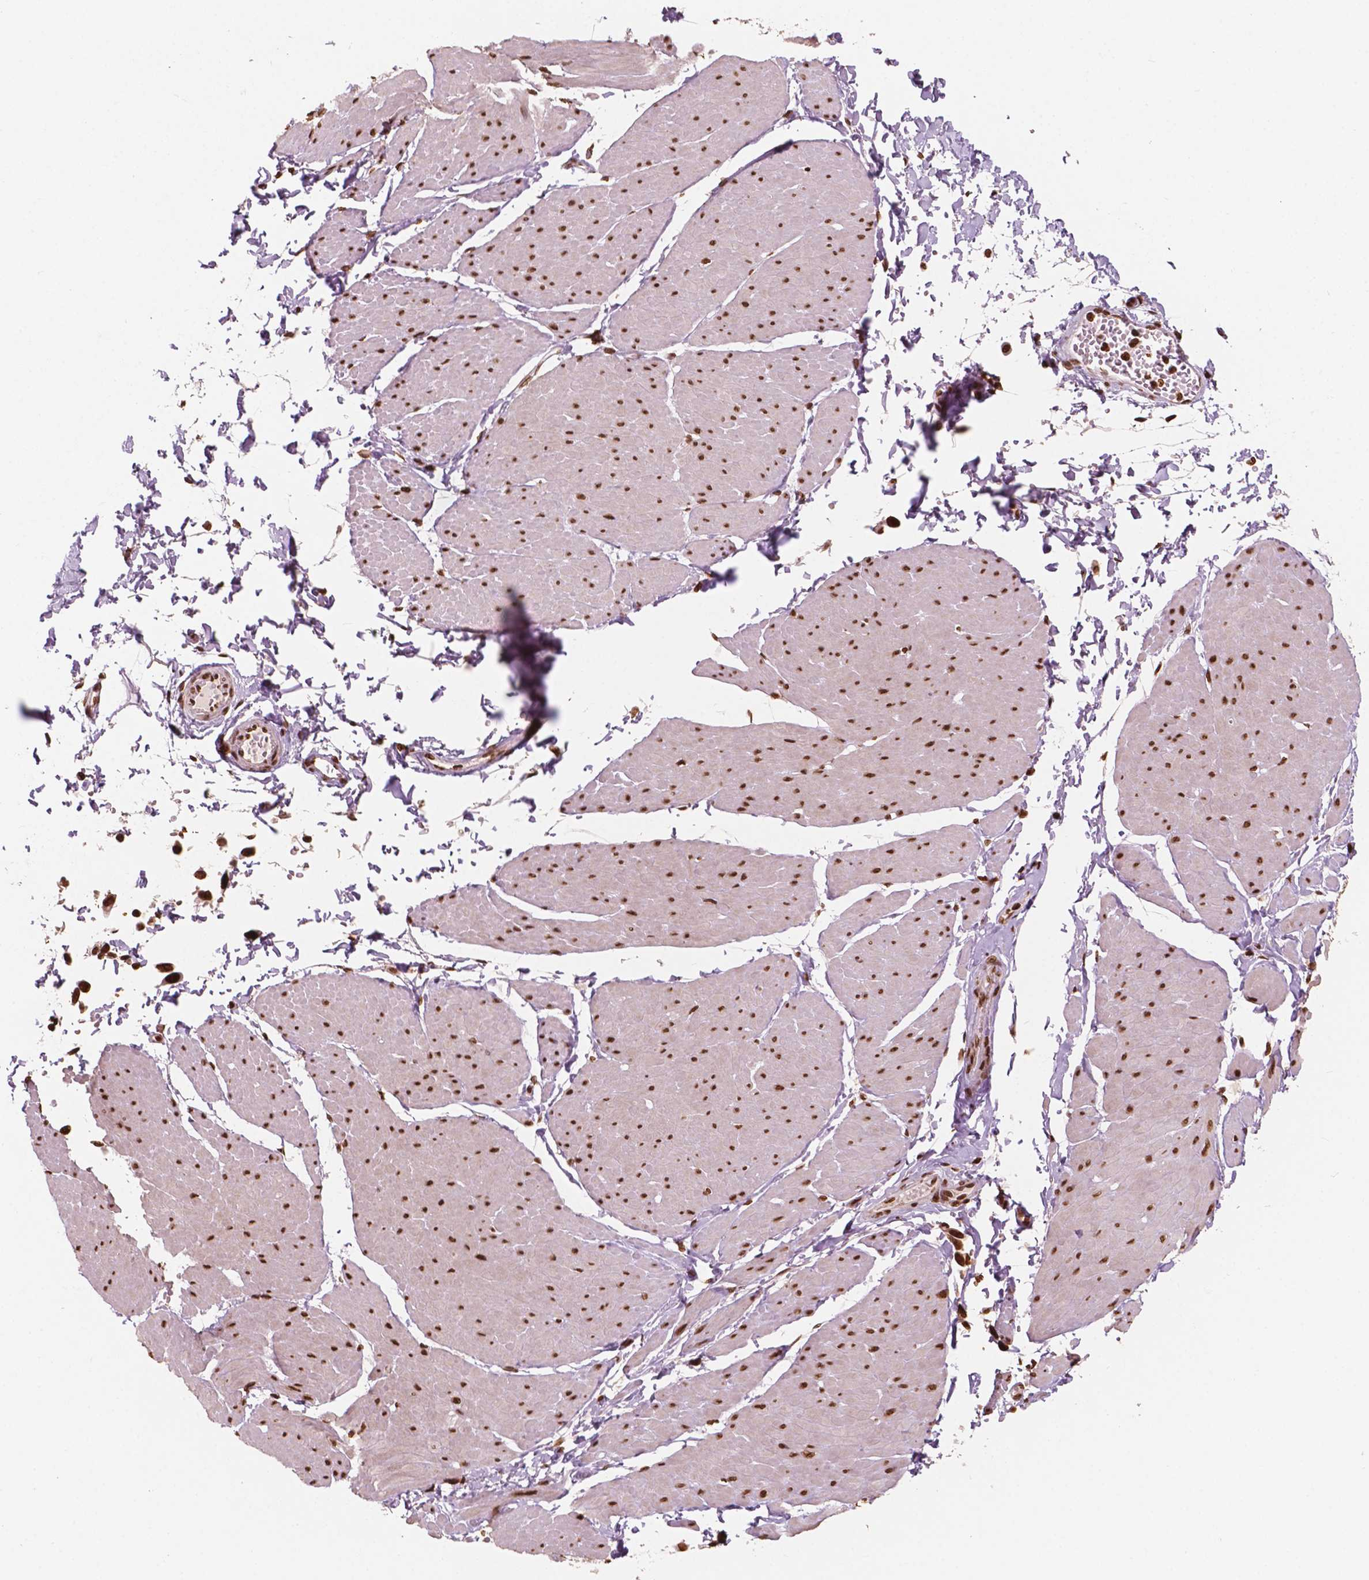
{"staining": {"intensity": "strong", "quantity": ">75%", "location": "nuclear"}, "tissue": "adipose tissue", "cell_type": "Adipocytes", "image_type": "normal", "snomed": [{"axis": "morphology", "description": "Normal tissue, NOS"}, {"axis": "topography", "description": "Smooth muscle"}, {"axis": "topography", "description": "Peripheral nerve tissue"}], "caption": "An immunohistochemistry (IHC) micrograph of unremarkable tissue is shown. Protein staining in brown shows strong nuclear positivity in adipose tissue within adipocytes.", "gene": "H3C7", "patient": {"sex": "male", "age": 58}}